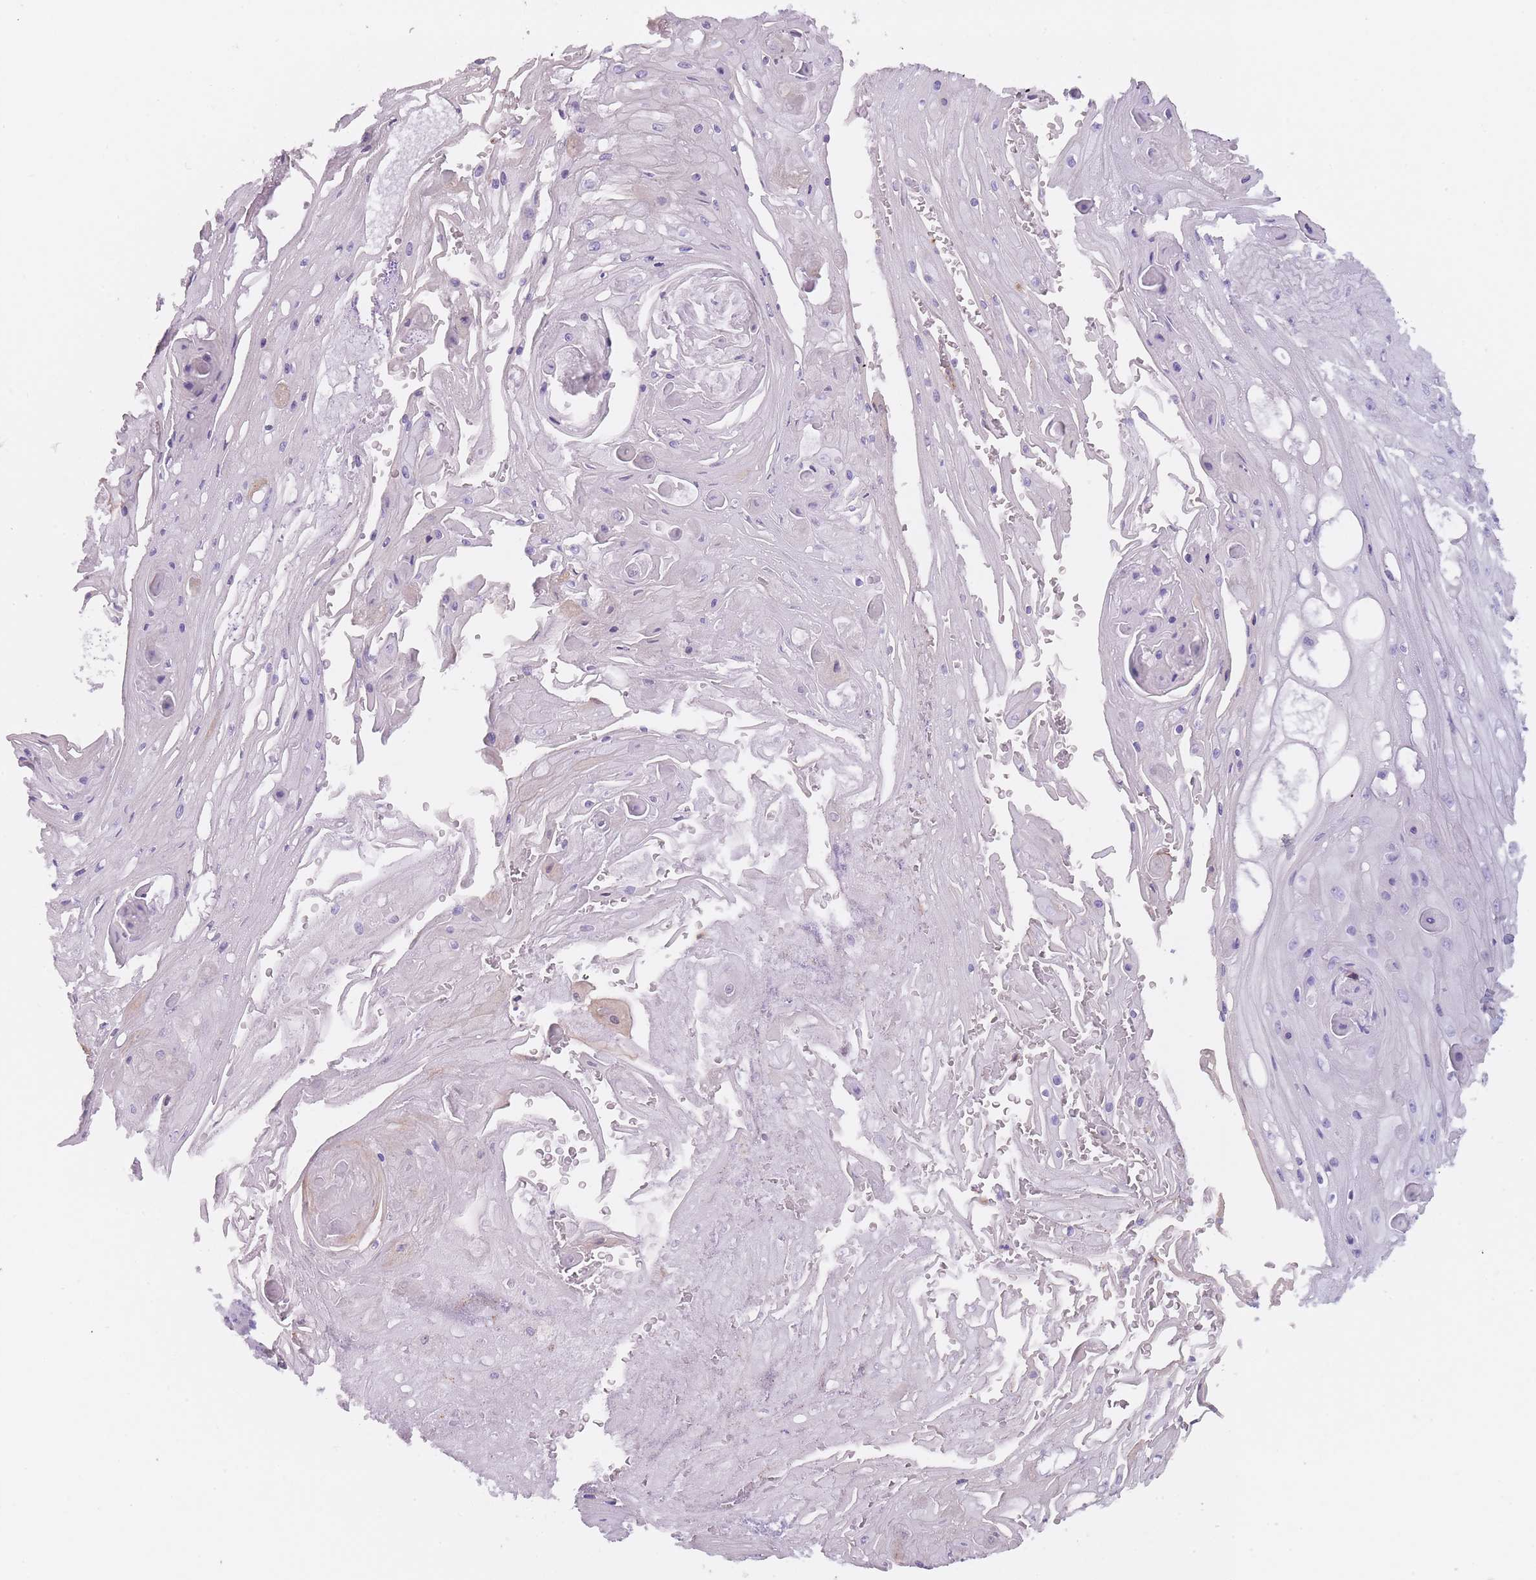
{"staining": {"intensity": "negative", "quantity": "none", "location": "none"}, "tissue": "skin cancer", "cell_type": "Tumor cells", "image_type": "cancer", "snomed": [{"axis": "morphology", "description": "Squamous cell carcinoma, NOS"}, {"axis": "topography", "description": "Skin"}], "caption": "Photomicrograph shows no protein expression in tumor cells of skin cancer (squamous cell carcinoma) tissue.", "gene": "CR1L", "patient": {"sex": "male", "age": 70}}